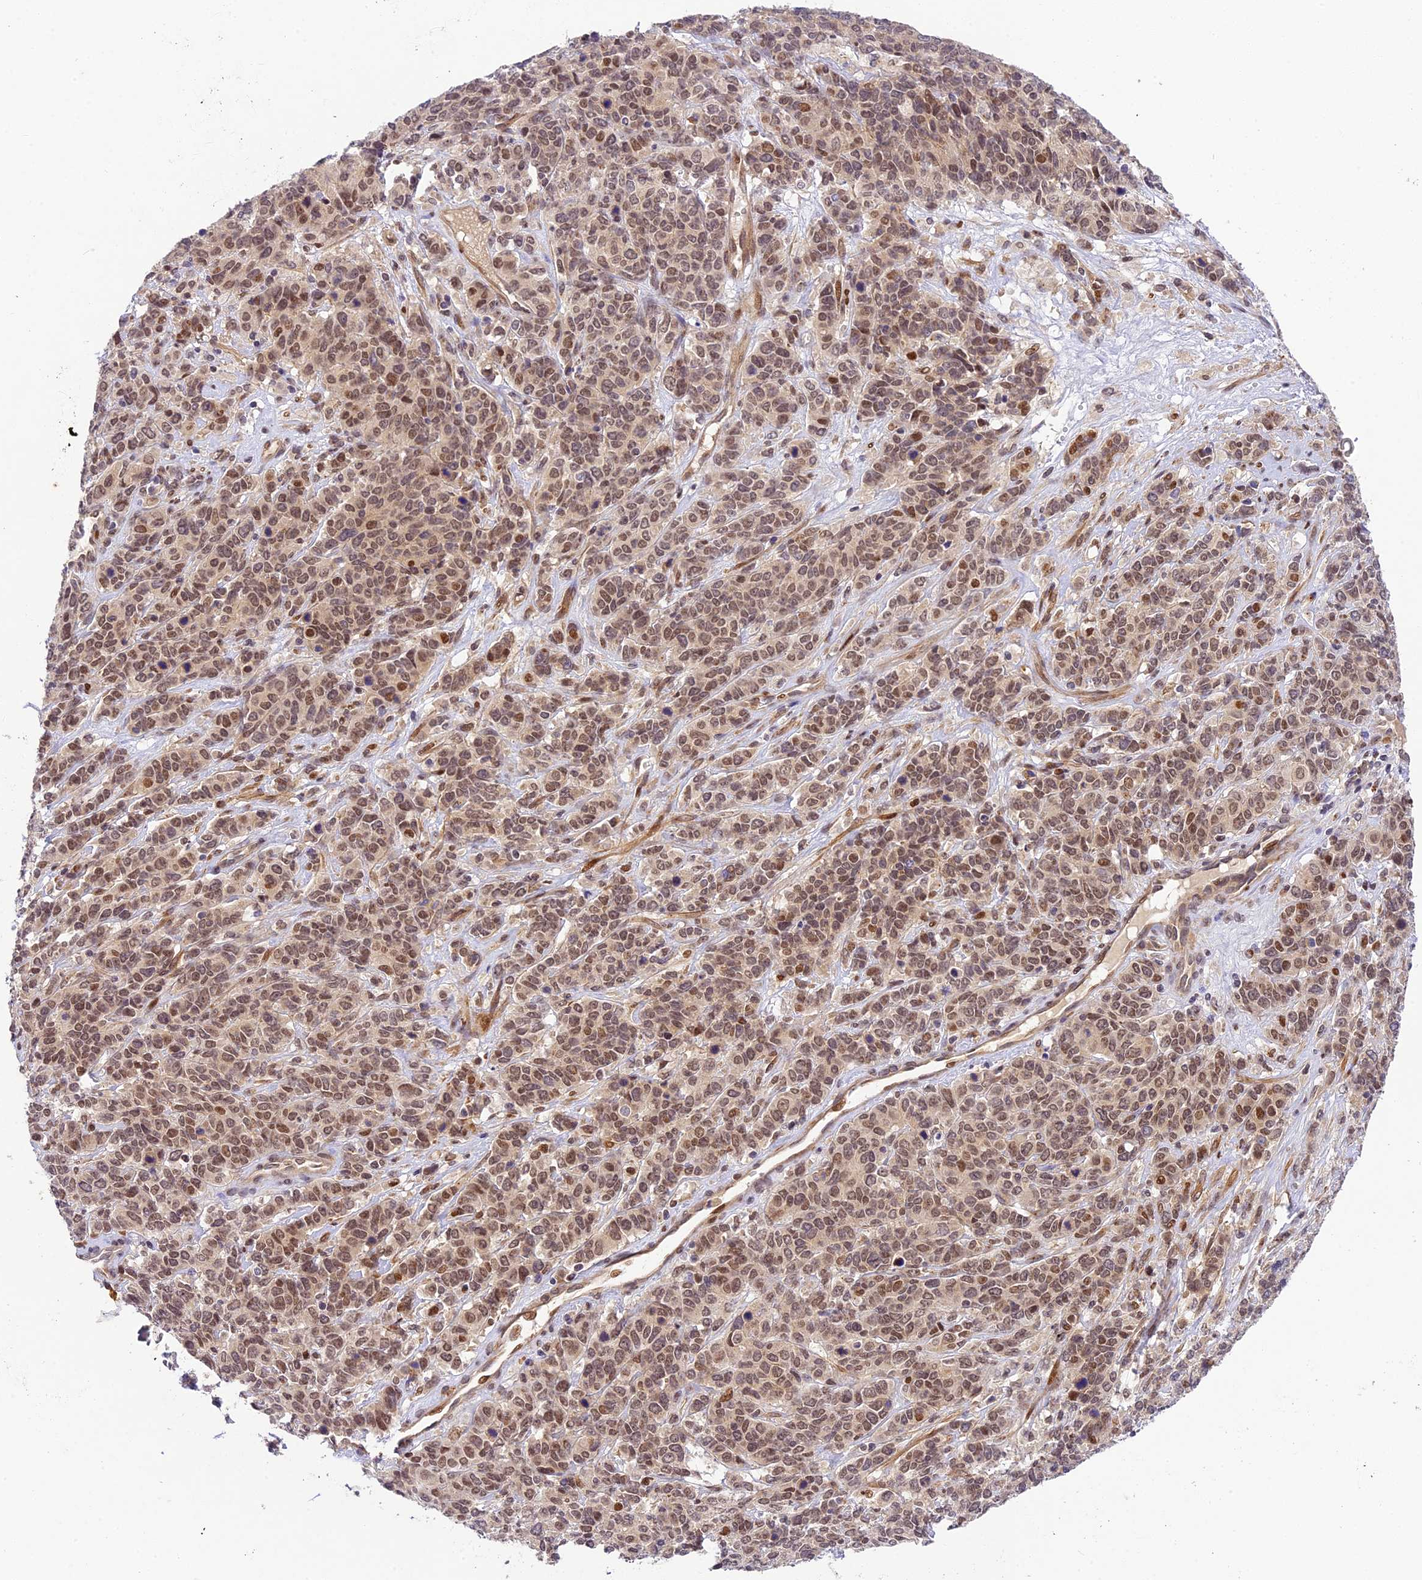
{"staining": {"intensity": "moderate", "quantity": ">75%", "location": "nuclear"}, "tissue": "cervical cancer", "cell_type": "Tumor cells", "image_type": "cancer", "snomed": [{"axis": "morphology", "description": "Squamous cell carcinoma, NOS"}, {"axis": "topography", "description": "Cervix"}], "caption": "The photomicrograph shows a brown stain indicating the presence of a protein in the nuclear of tumor cells in cervical cancer.", "gene": "NEK8", "patient": {"sex": "female", "age": 60}}